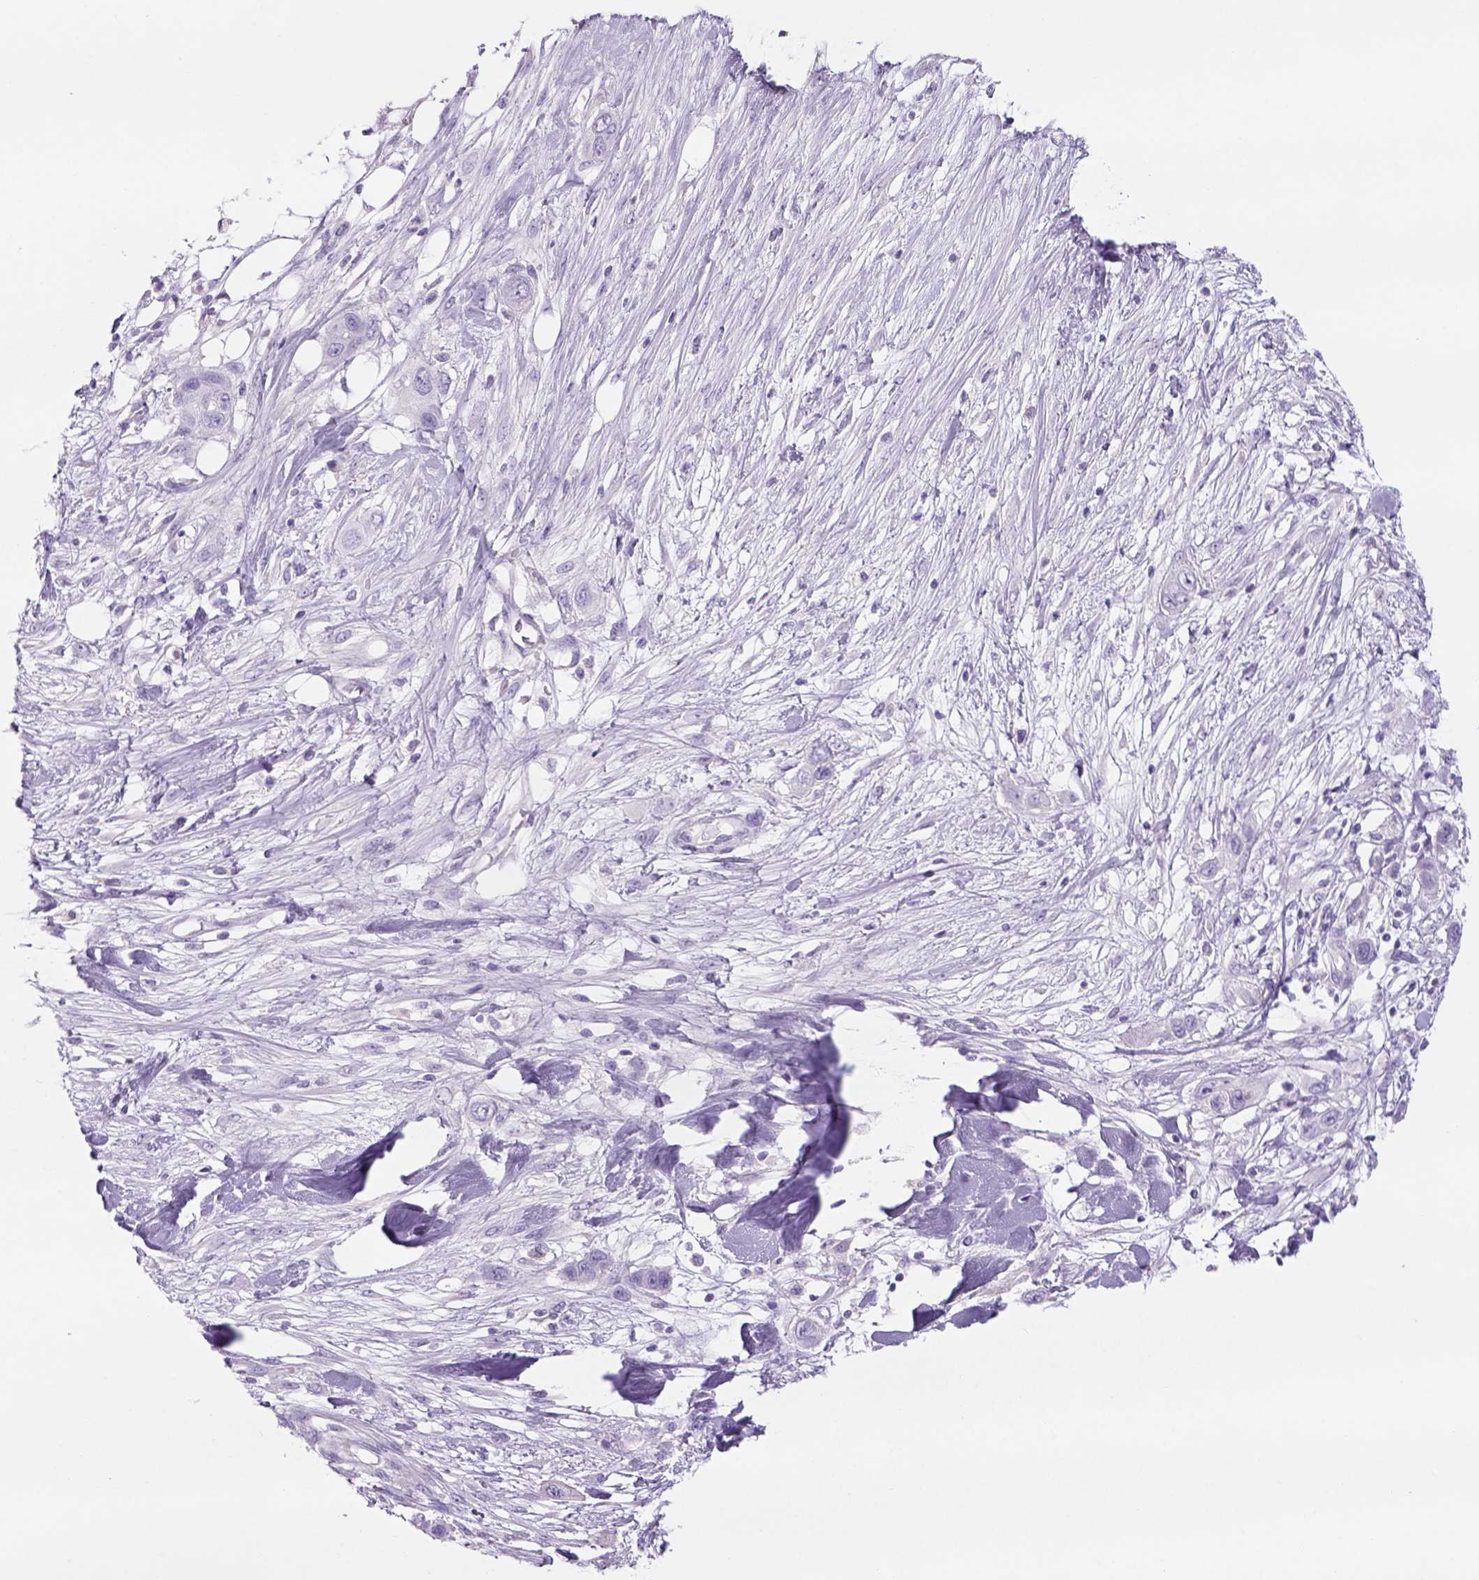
{"staining": {"intensity": "negative", "quantity": "none", "location": "none"}, "tissue": "skin cancer", "cell_type": "Tumor cells", "image_type": "cancer", "snomed": [{"axis": "morphology", "description": "Squamous cell carcinoma, NOS"}, {"axis": "topography", "description": "Skin"}], "caption": "Immunohistochemistry (IHC) of human skin cancer shows no expression in tumor cells.", "gene": "TENM4", "patient": {"sex": "male", "age": 79}}